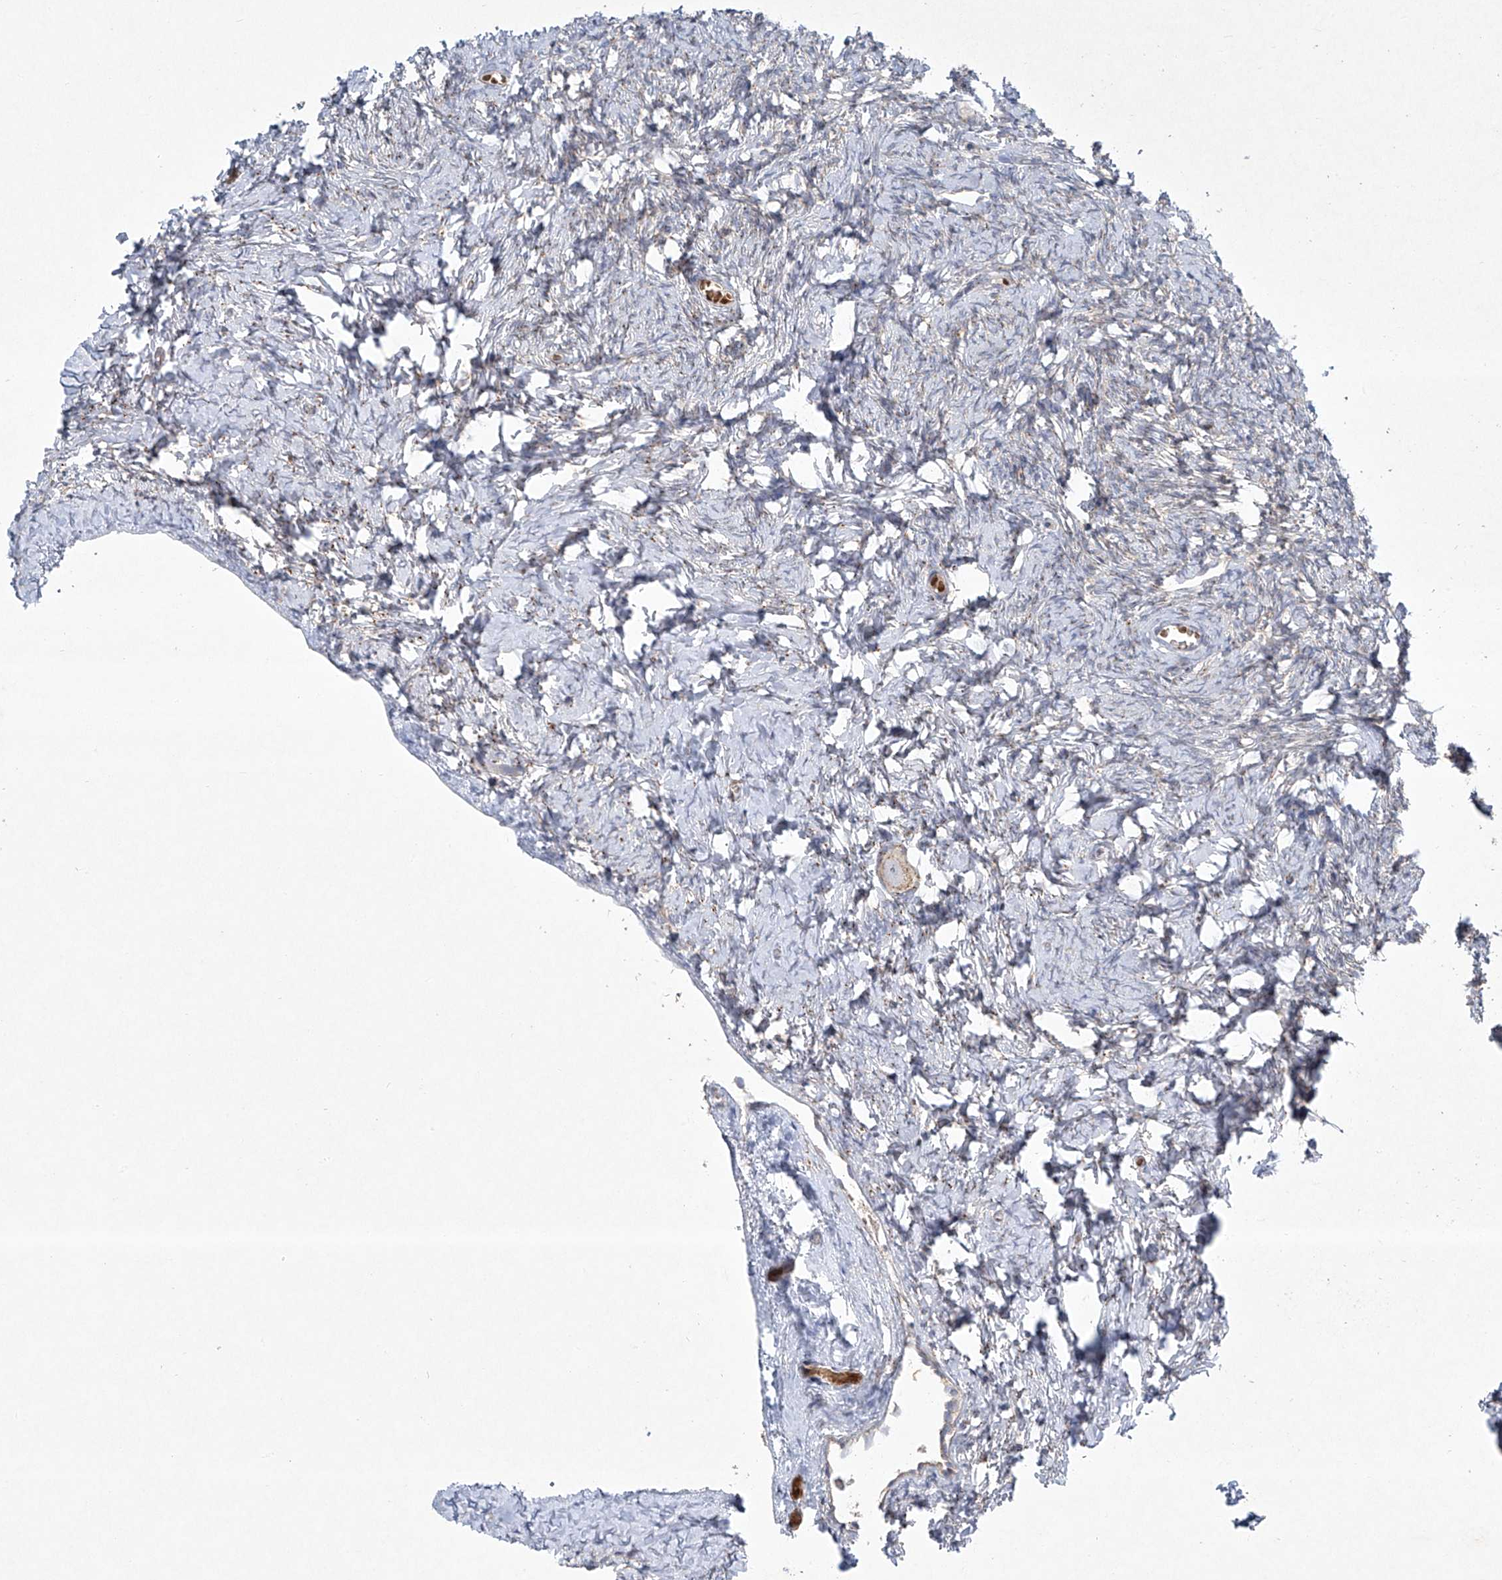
{"staining": {"intensity": "weak", "quantity": ">75%", "location": "cytoplasmic/membranous"}, "tissue": "ovary", "cell_type": "Follicle cells", "image_type": "normal", "snomed": [{"axis": "morphology", "description": "Normal tissue, NOS"}, {"axis": "topography", "description": "Ovary"}], "caption": "IHC (DAB (3,3'-diaminobenzidine)) staining of benign ovary reveals weak cytoplasmic/membranous protein staining in approximately >75% of follicle cells.", "gene": "TJAP1", "patient": {"sex": "female", "age": 27}}